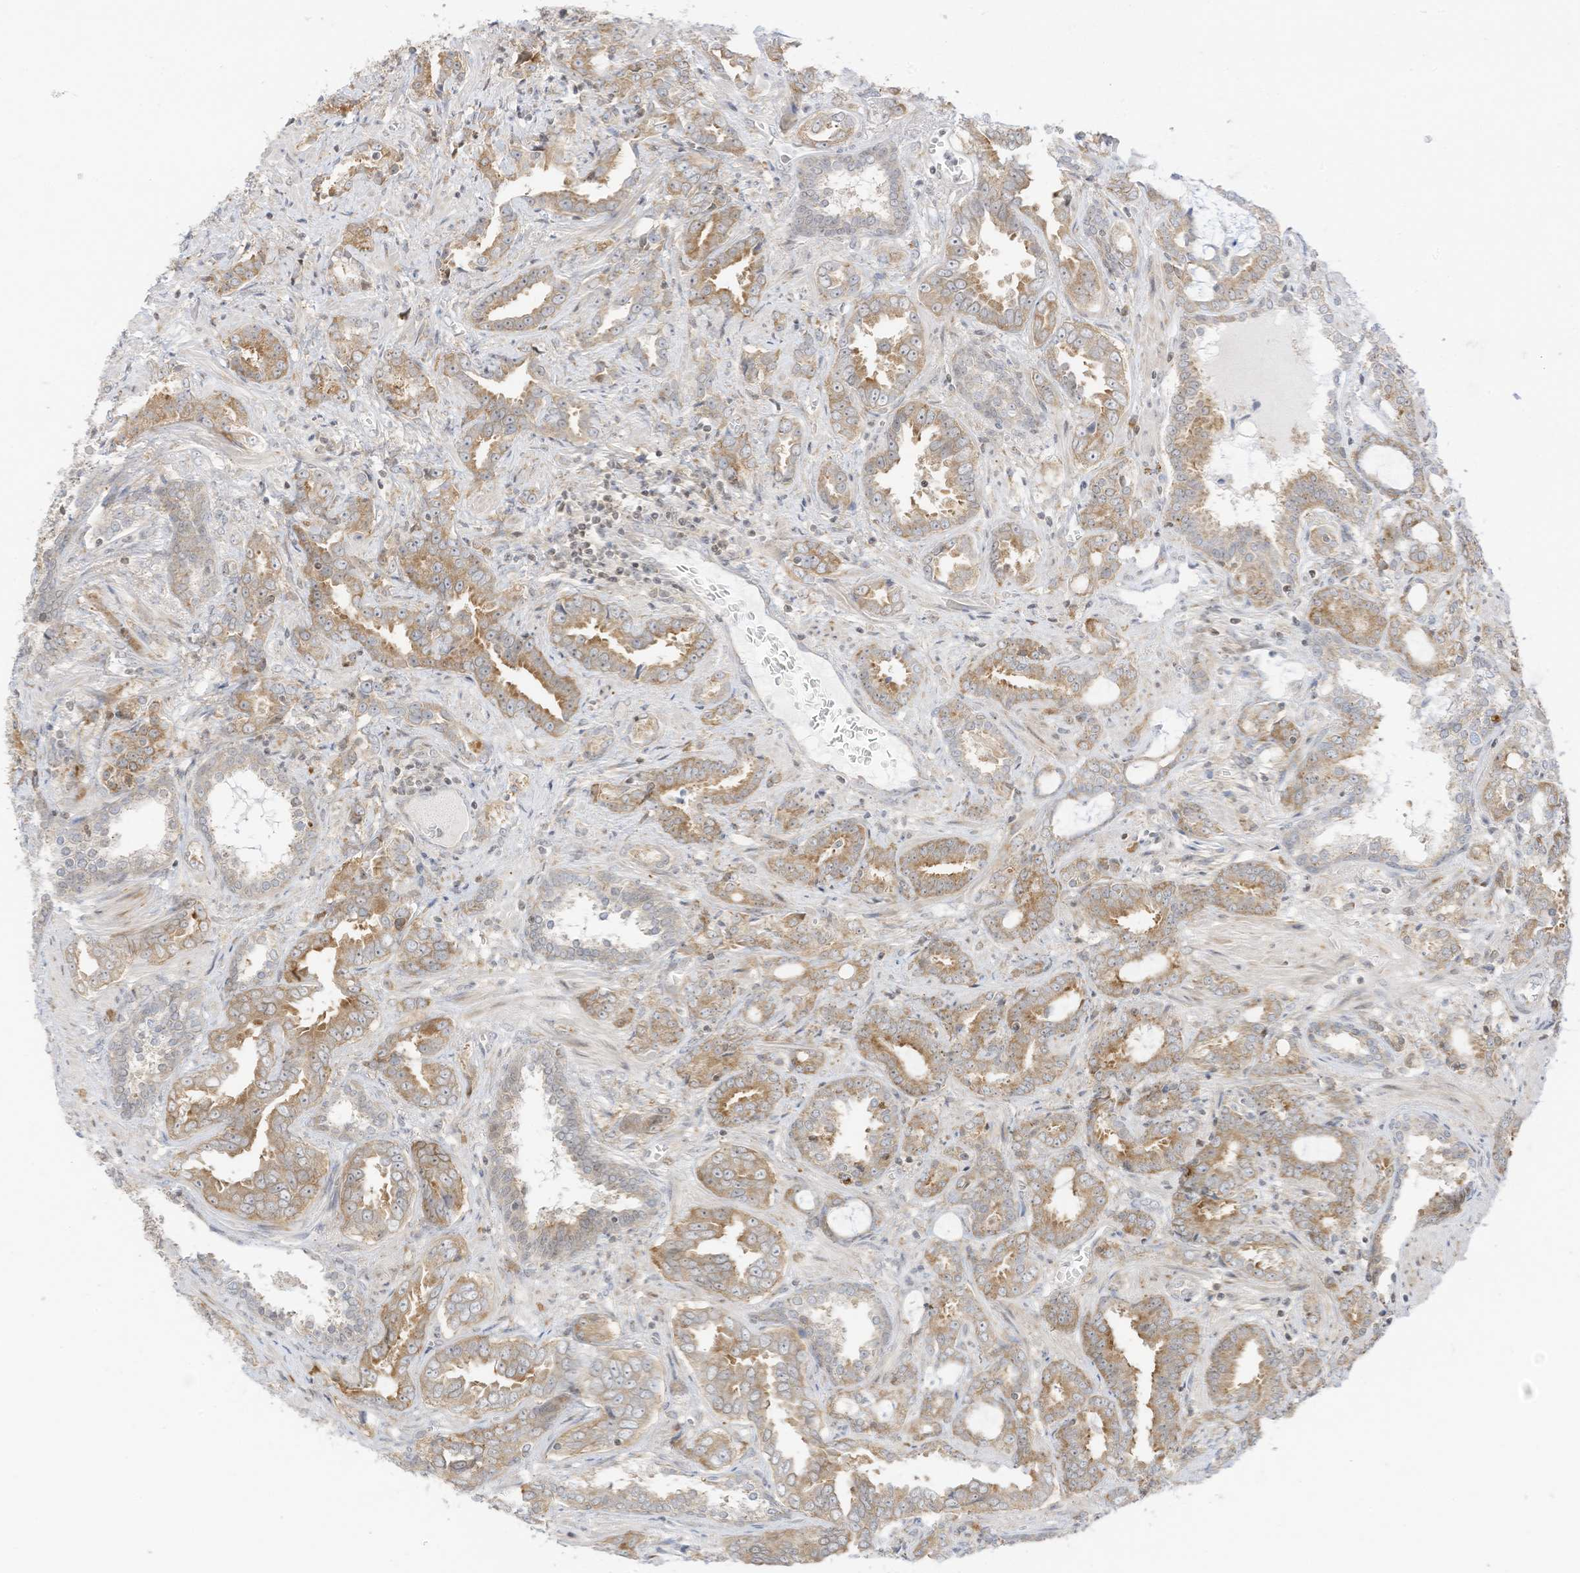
{"staining": {"intensity": "moderate", "quantity": "25%-75%", "location": "cytoplasmic/membranous"}, "tissue": "prostate cancer", "cell_type": "Tumor cells", "image_type": "cancer", "snomed": [{"axis": "morphology", "description": "Adenocarcinoma, High grade"}, {"axis": "topography", "description": "Prostate and seminal vesicle, NOS"}], "caption": "Immunohistochemical staining of adenocarcinoma (high-grade) (prostate) reveals medium levels of moderate cytoplasmic/membranous protein staining in approximately 25%-75% of tumor cells. Nuclei are stained in blue.", "gene": "EDF1", "patient": {"sex": "male", "age": 67}}